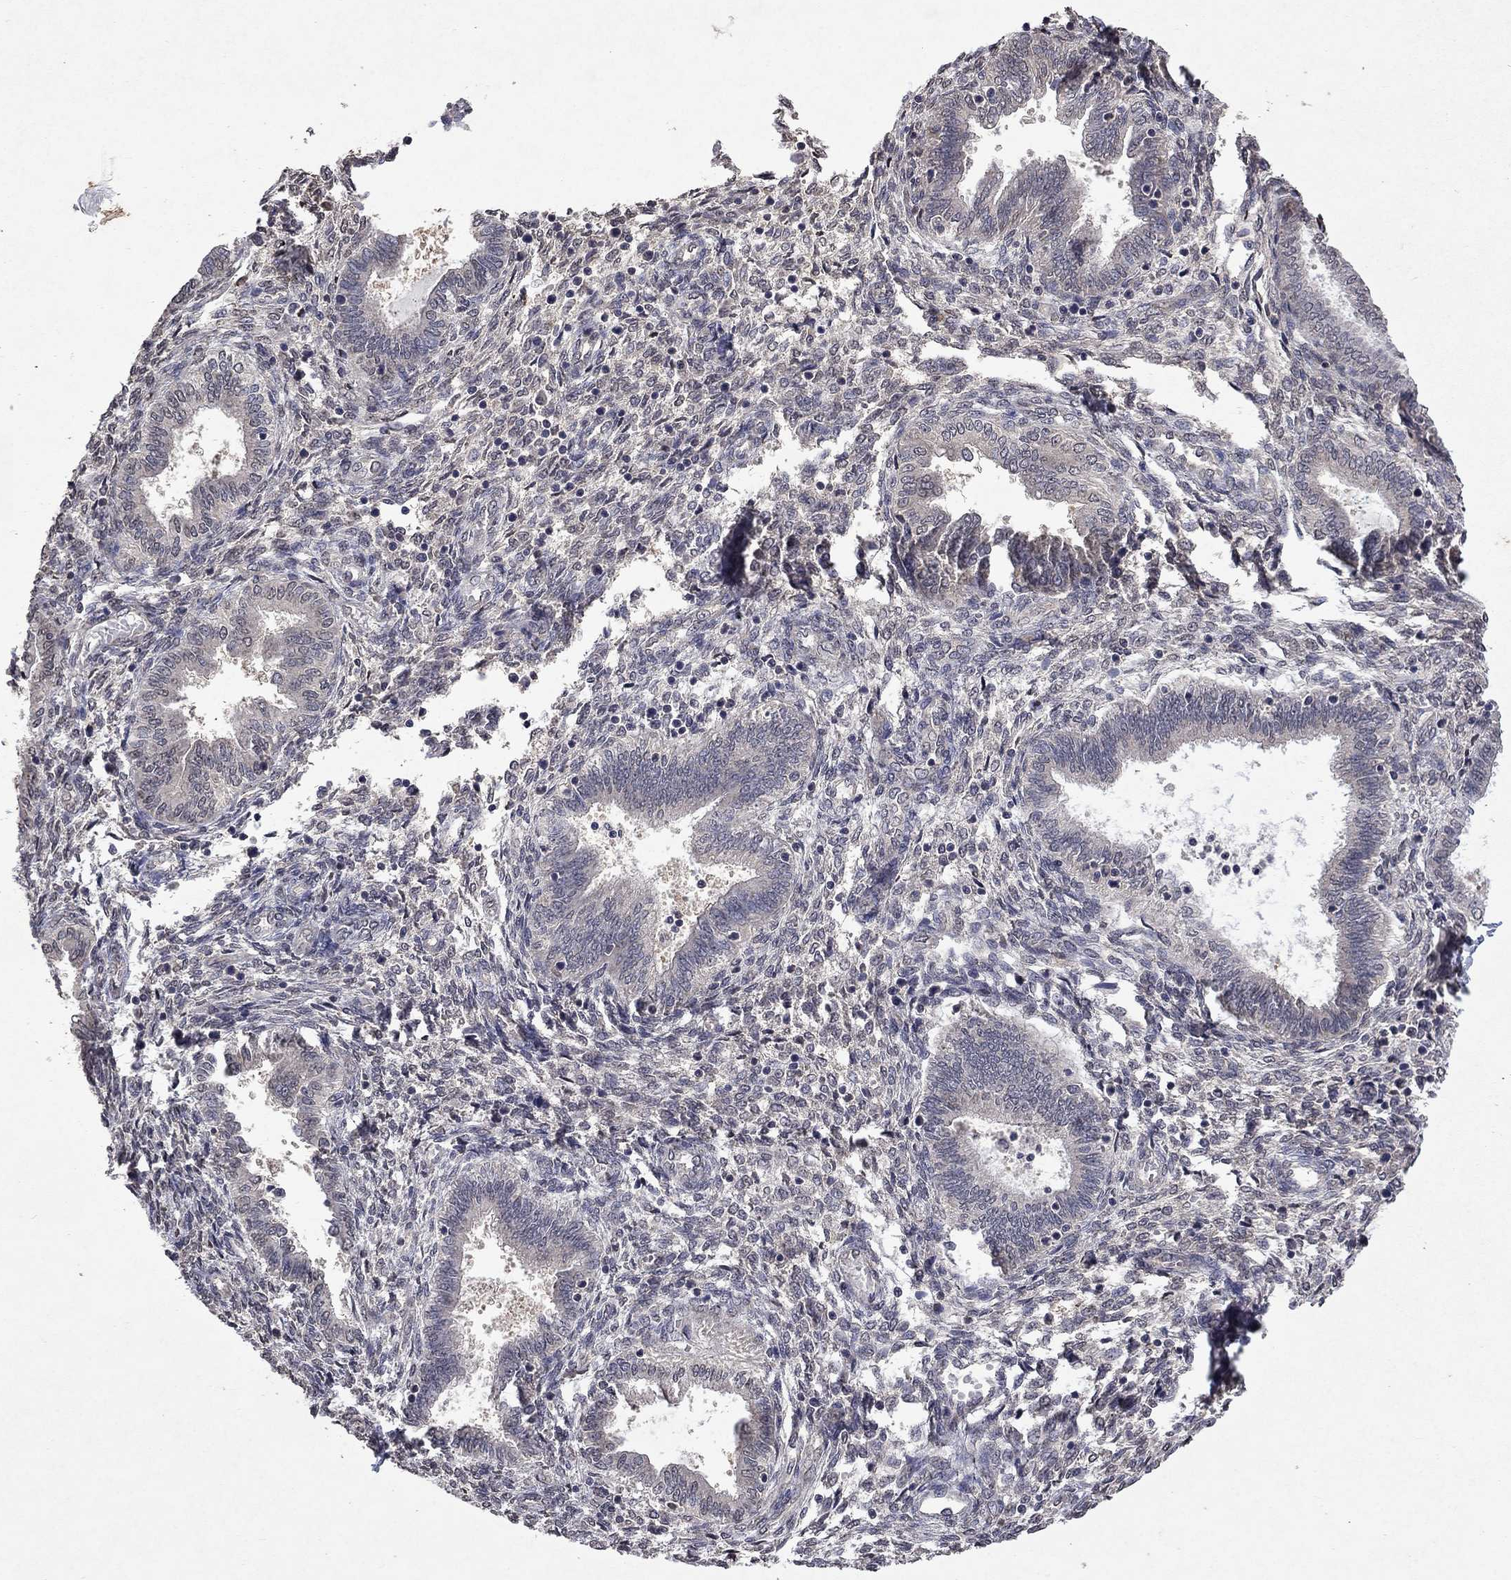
{"staining": {"intensity": "weak", "quantity": "<25%", "location": "cytoplasmic/membranous"}, "tissue": "endometrium", "cell_type": "Cells in endometrial stroma", "image_type": "normal", "snomed": [{"axis": "morphology", "description": "Normal tissue, NOS"}, {"axis": "topography", "description": "Endometrium"}], "caption": "Immunohistochemistry (IHC) histopathology image of benign endometrium: endometrium stained with DAB exhibits no significant protein positivity in cells in endometrial stroma.", "gene": "TTC38", "patient": {"sex": "female", "age": 42}}